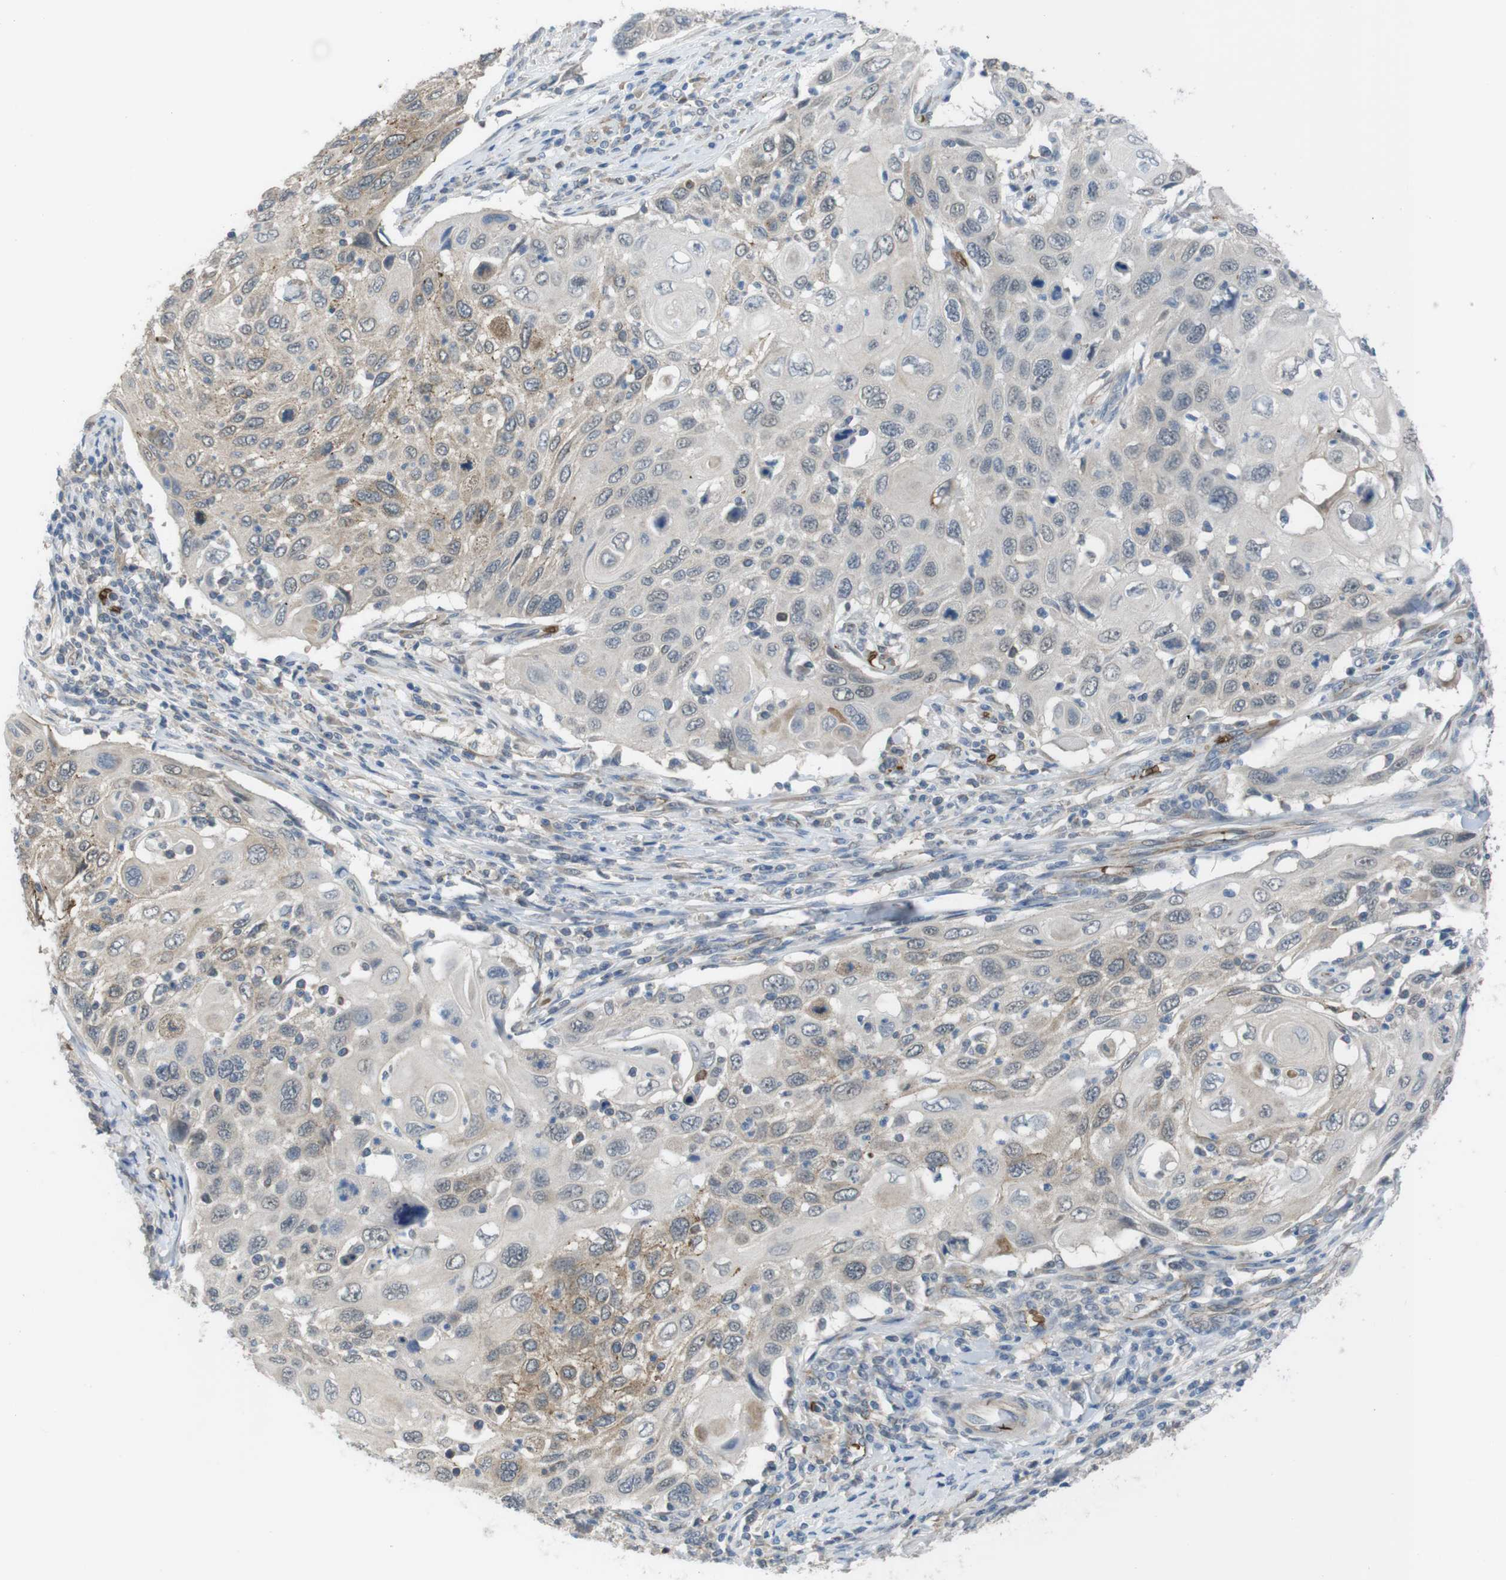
{"staining": {"intensity": "weak", "quantity": ">75%", "location": "cytoplasmic/membranous"}, "tissue": "cervical cancer", "cell_type": "Tumor cells", "image_type": "cancer", "snomed": [{"axis": "morphology", "description": "Squamous cell carcinoma, NOS"}, {"axis": "topography", "description": "Cervix"}], "caption": "Immunohistochemistry (IHC) micrograph of human cervical cancer stained for a protein (brown), which exhibits low levels of weak cytoplasmic/membranous expression in about >75% of tumor cells.", "gene": "GYPA", "patient": {"sex": "female", "age": 70}}